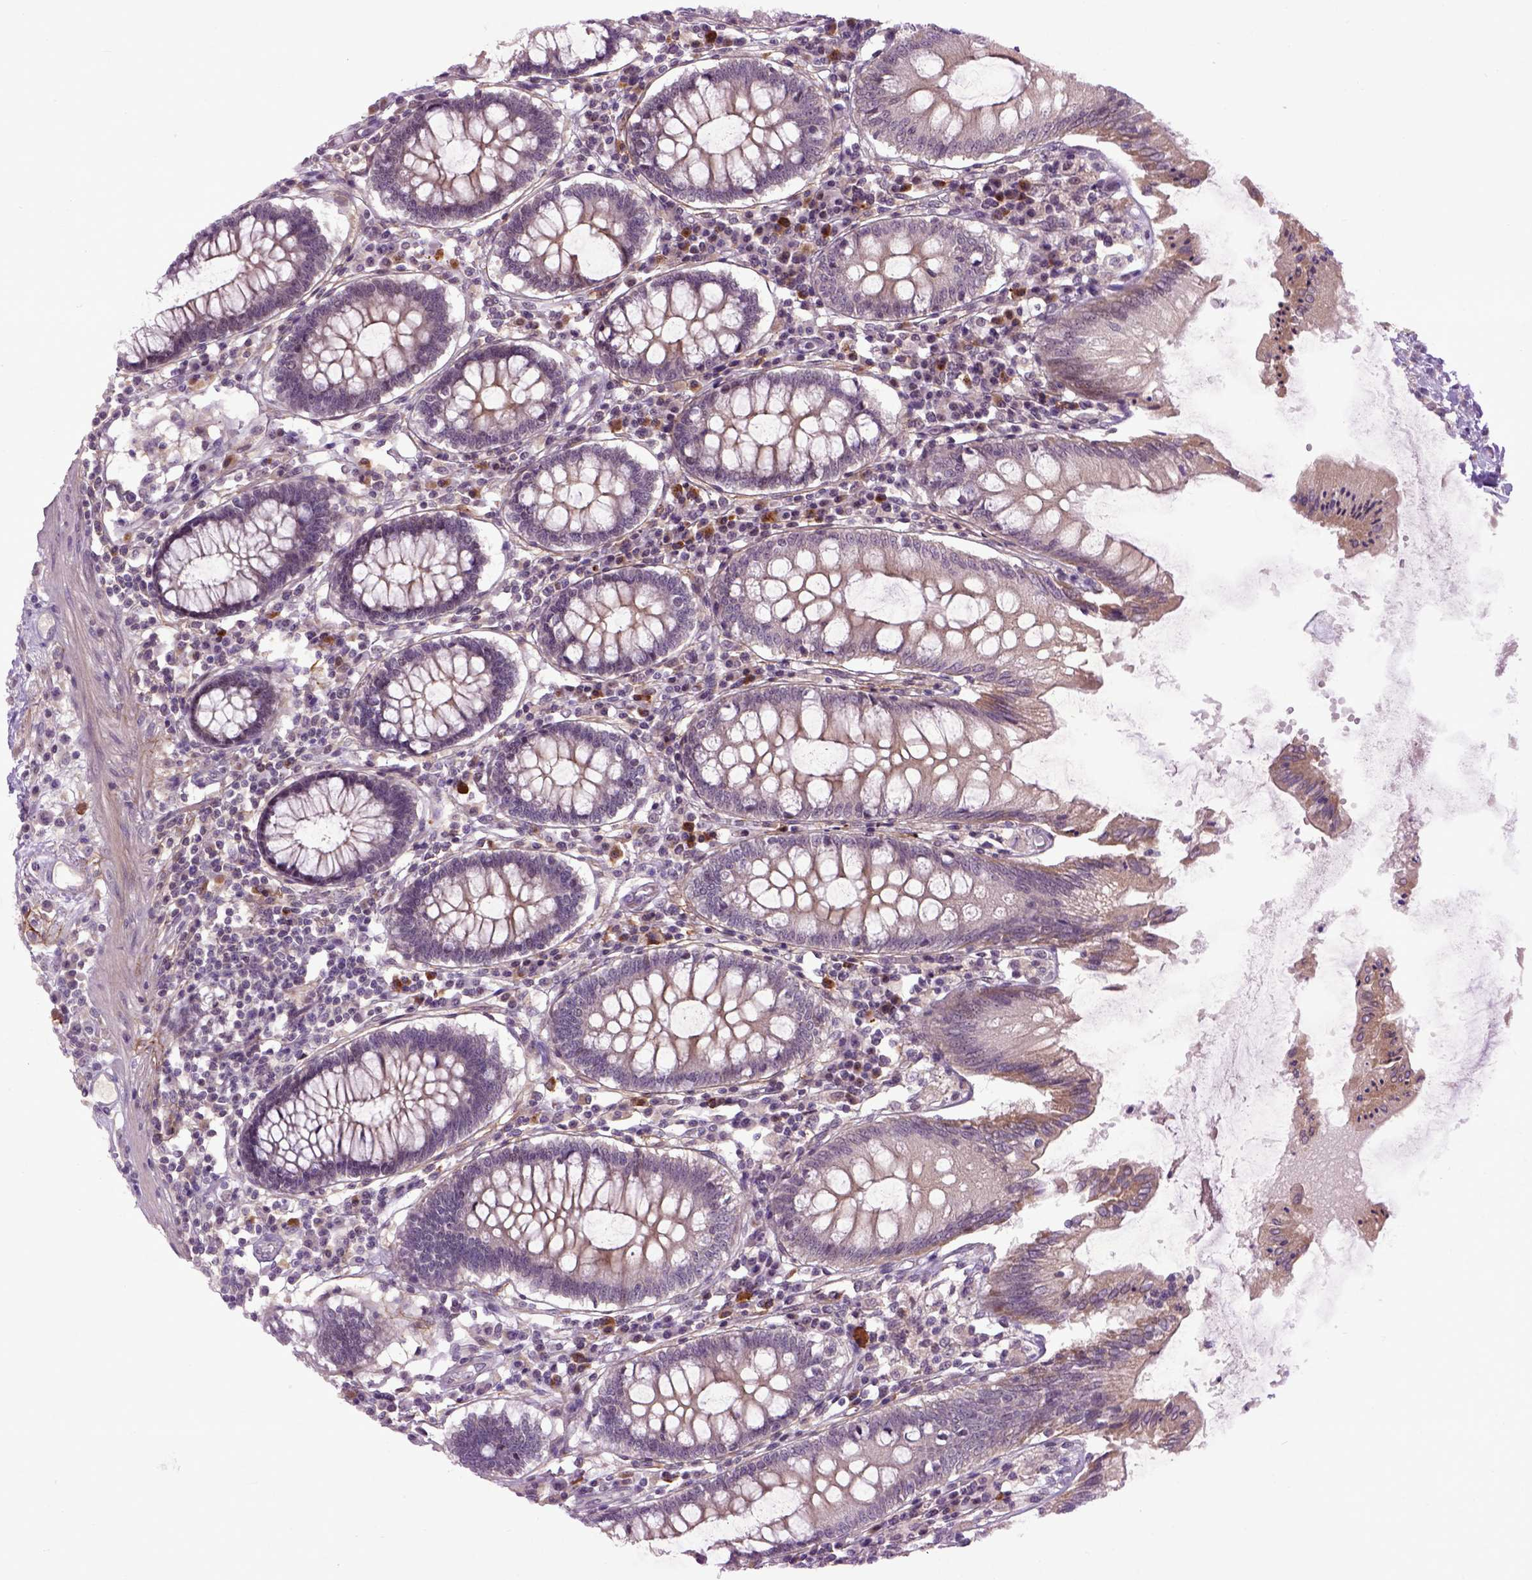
{"staining": {"intensity": "negative", "quantity": "none", "location": "none"}, "tissue": "colon", "cell_type": "Endothelial cells", "image_type": "normal", "snomed": [{"axis": "morphology", "description": "Normal tissue, NOS"}, {"axis": "morphology", "description": "Adenocarcinoma, NOS"}, {"axis": "topography", "description": "Colon"}], "caption": "A high-resolution image shows immunohistochemistry staining of benign colon, which demonstrates no significant staining in endothelial cells. (DAB (3,3'-diaminobenzidine) immunohistochemistry with hematoxylin counter stain).", "gene": "EMILIN3", "patient": {"sex": "male", "age": 83}}